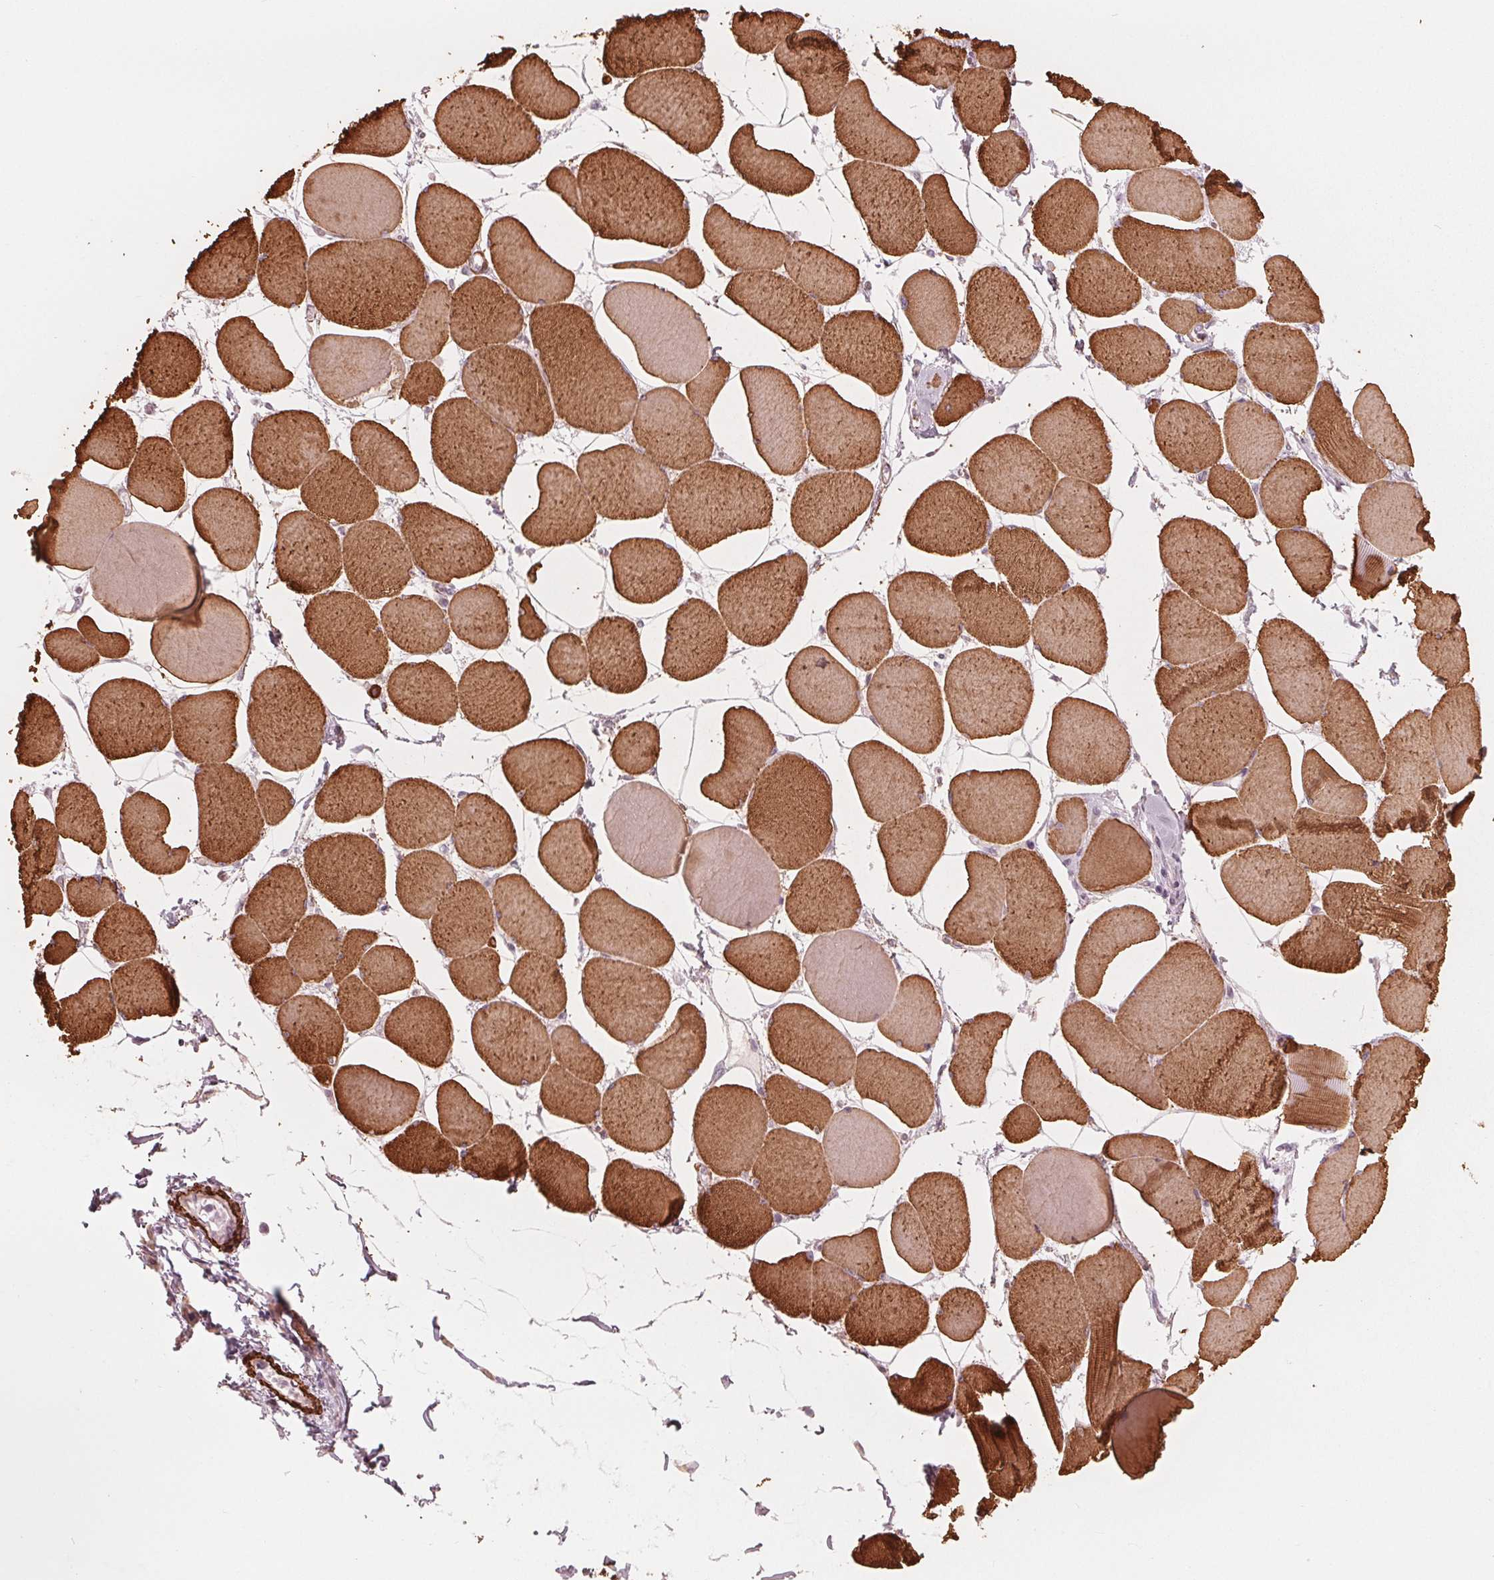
{"staining": {"intensity": "strong", "quantity": ">75%", "location": "cytoplasmic/membranous"}, "tissue": "skeletal muscle", "cell_type": "Myocytes", "image_type": "normal", "snomed": [{"axis": "morphology", "description": "Normal tissue, NOS"}, {"axis": "topography", "description": "Skeletal muscle"}], "caption": "Benign skeletal muscle displays strong cytoplasmic/membranous expression in approximately >75% of myocytes.", "gene": "MIER3", "patient": {"sex": "female", "age": 75}}